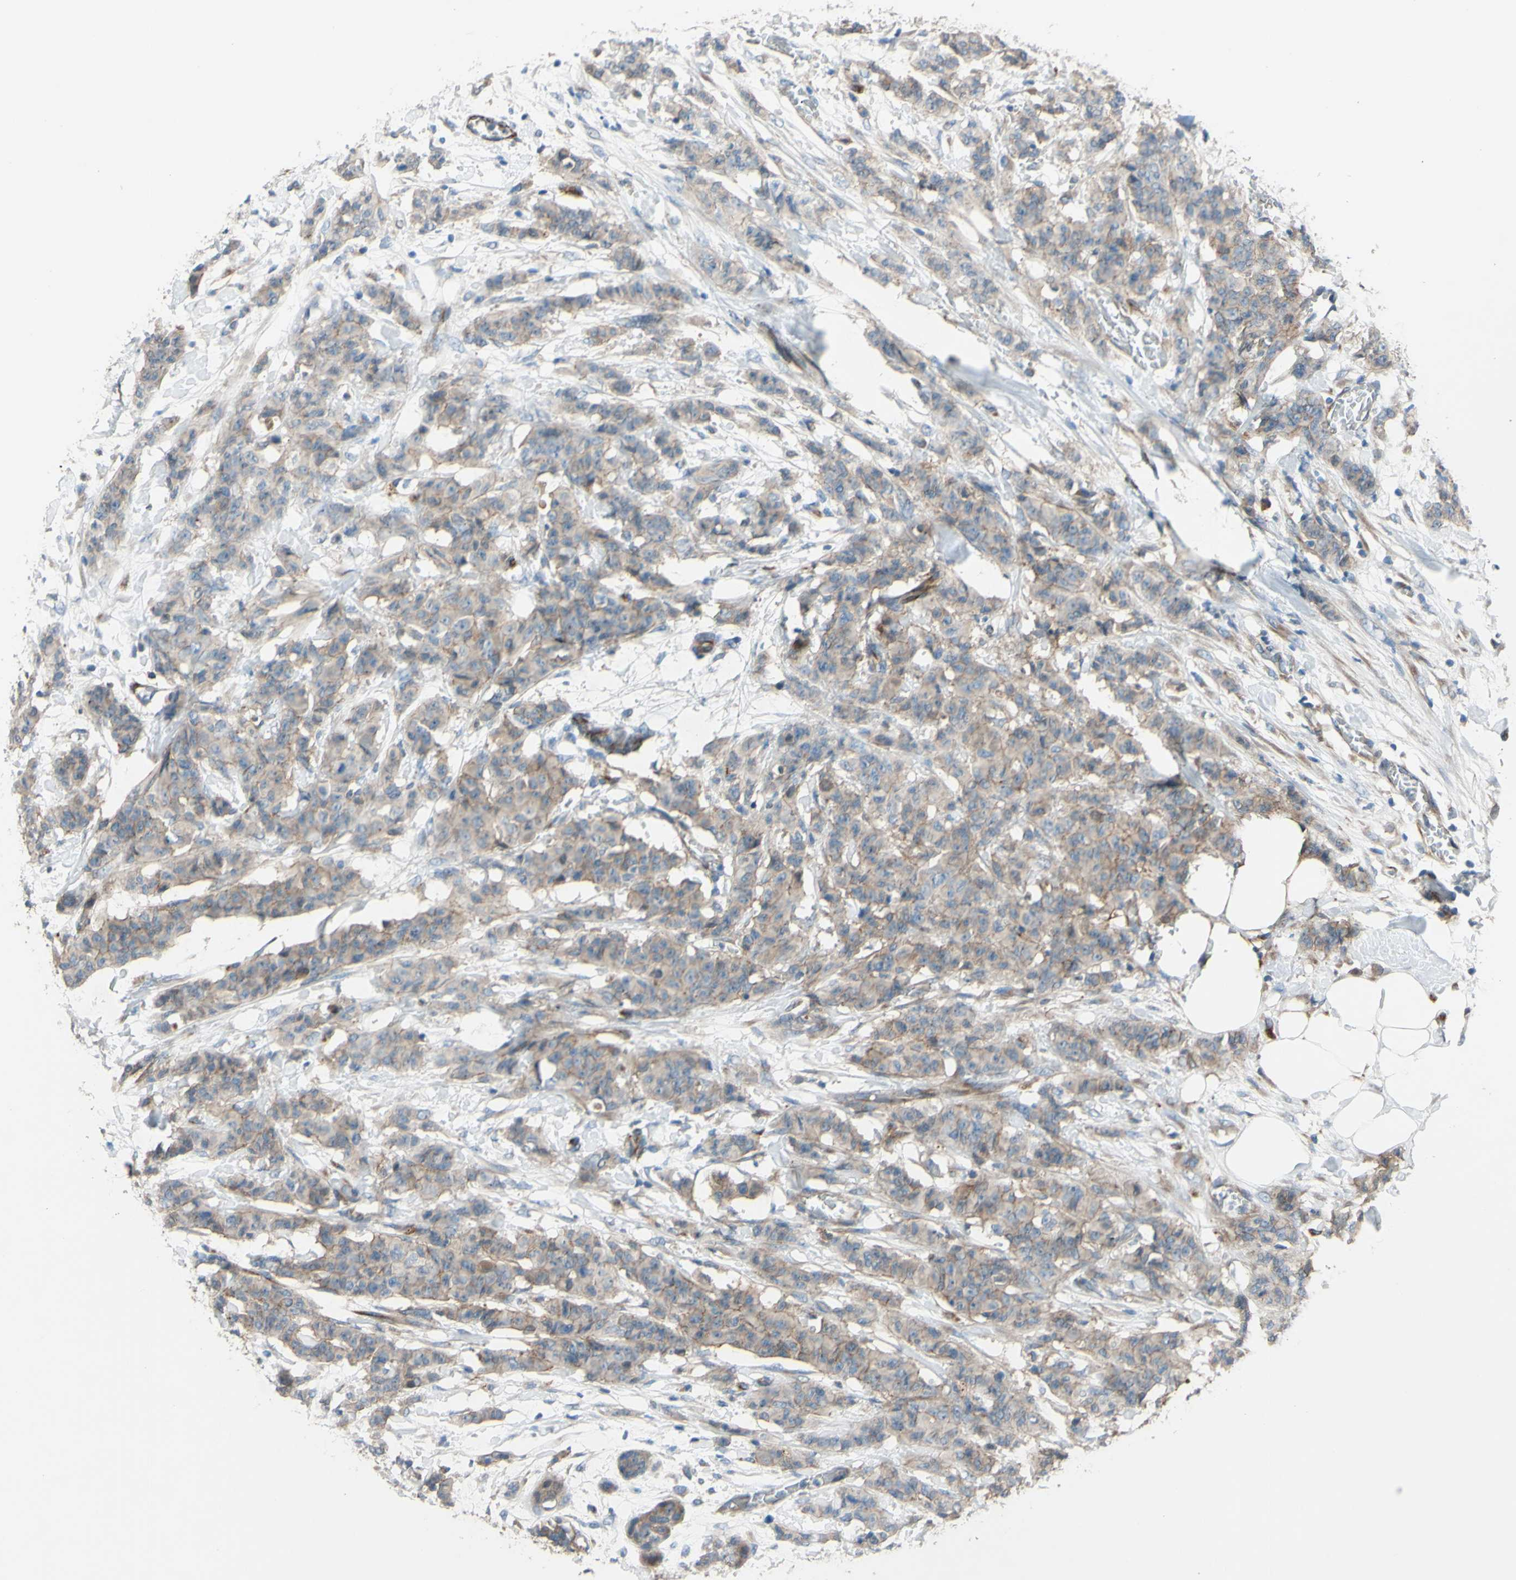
{"staining": {"intensity": "weak", "quantity": ">75%", "location": "cytoplasmic/membranous"}, "tissue": "breast cancer", "cell_type": "Tumor cells", "image_type": "cancer", "snomed": [{"axis": "morphology", "description": "Normal tissue, NOS"}, {"axis": "morphology", "description": "Duct carcinoma"}, {"axis": "topography", "description": "Breast"}], "caption": "Immunohistochemistry (IHC) of human breast cancer (intraductal carcinoma) reveals low levels of weak cytoplasmic/membranous expression in approximately >75% of tumor cells.", "gene": "CDCP1", "patient": {"sex": "female", "age": 40}}